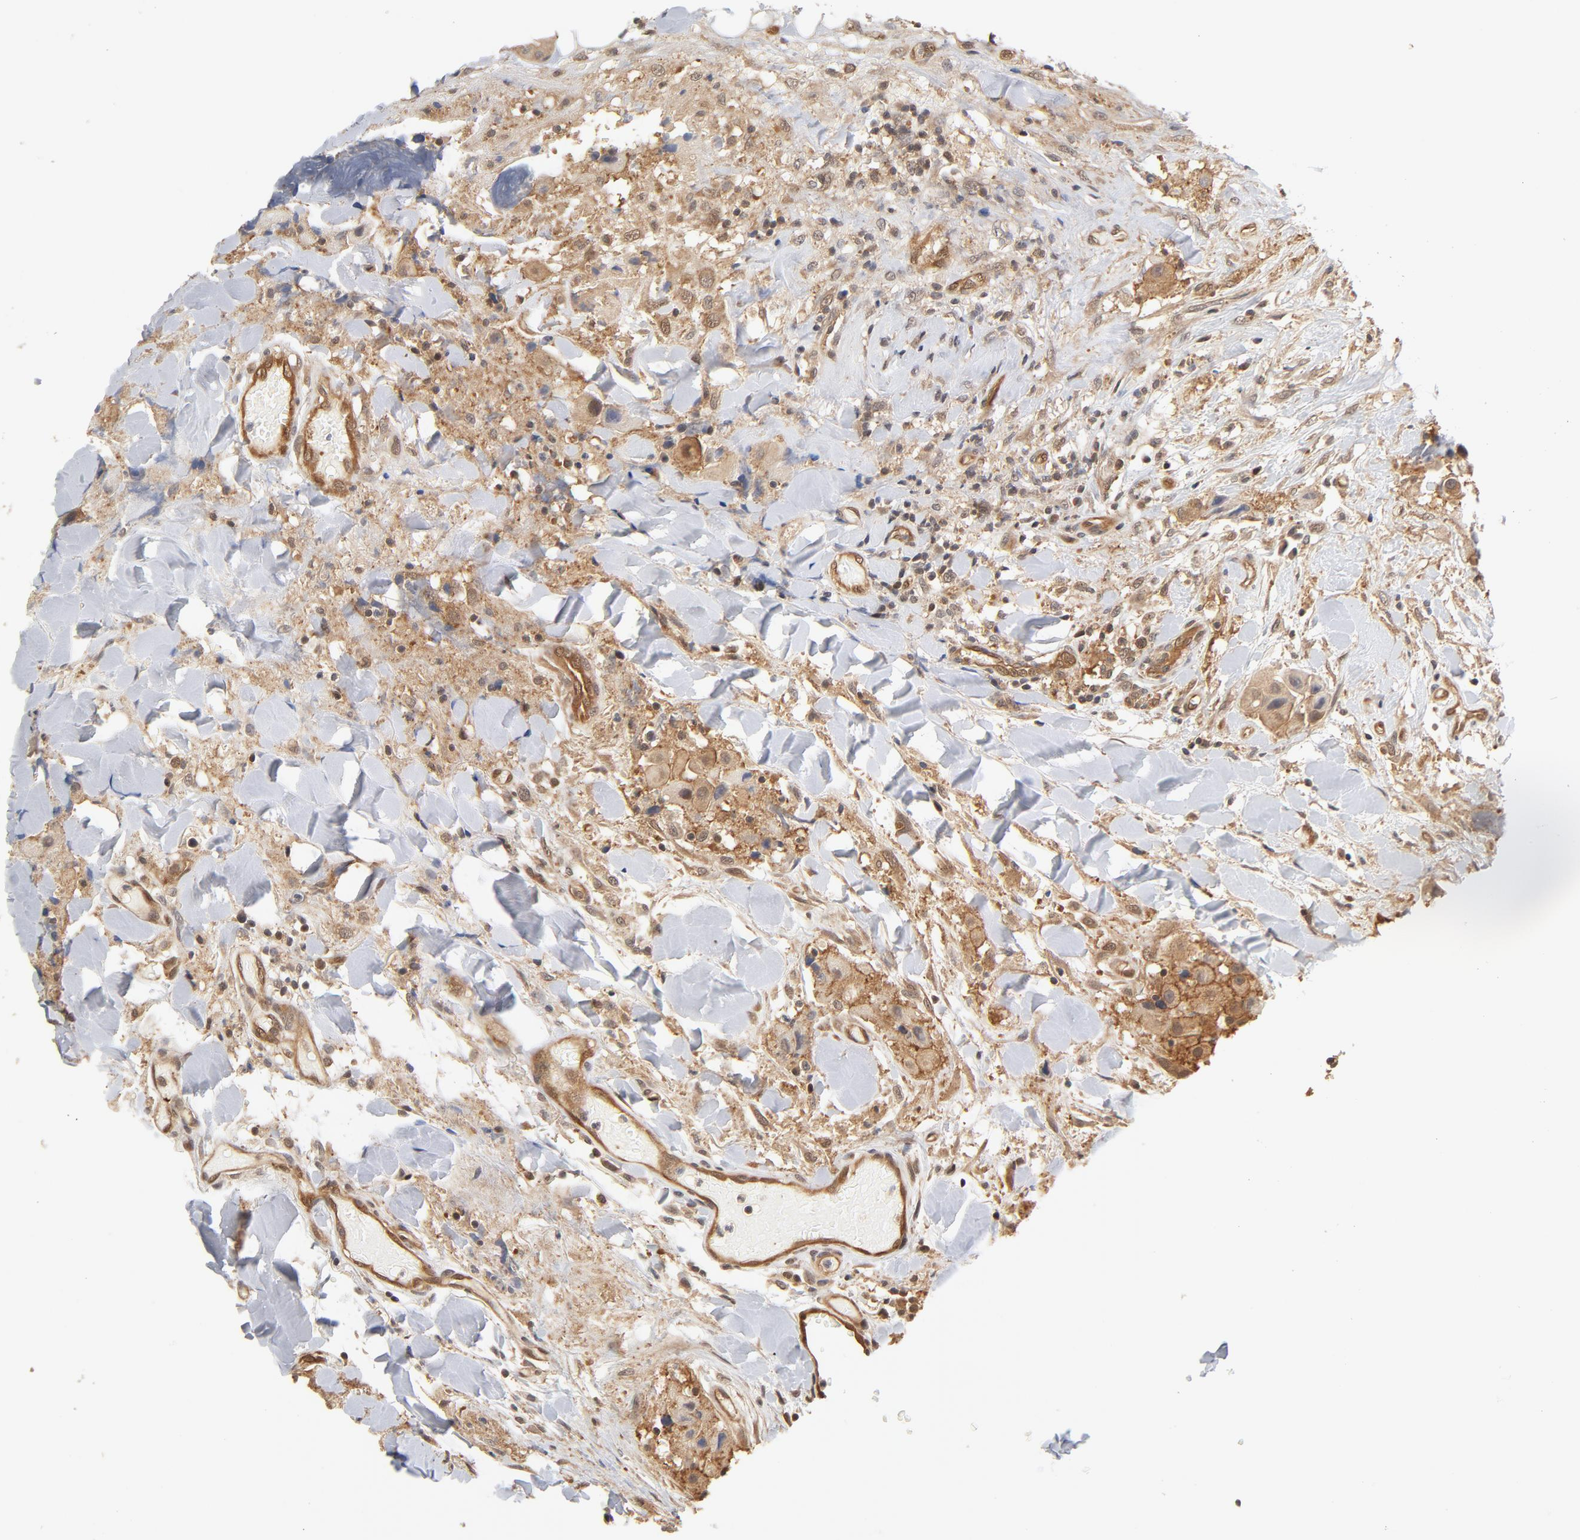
{"staining": {"intensity": "moderate", "quantity": ">75%", "location": "cytoplasmic/membranous,nuclear"}, "tissue": "head and neck cancer", "cell_type": "Tumor cells", "image_type": "cancer", "snomed": [{"axis": "morphology", "description": "Normal tissue, NOS"}, {"axis": "morphology", "description": "Adenocarcinoma, NOS"}, {"axis": "topography", "description": "Salivary gland"}, {"axis": "topography", "description": "Head-Neck"}], "caption": "Immunohistochemistry of head and neck cancer exhibits medium levels of moderate cytoplasmic/membranous and nuclear staining in about >75% of tumor cells.", "gene": "CDC37", "patient": {"sex": "male", "age": 80}}